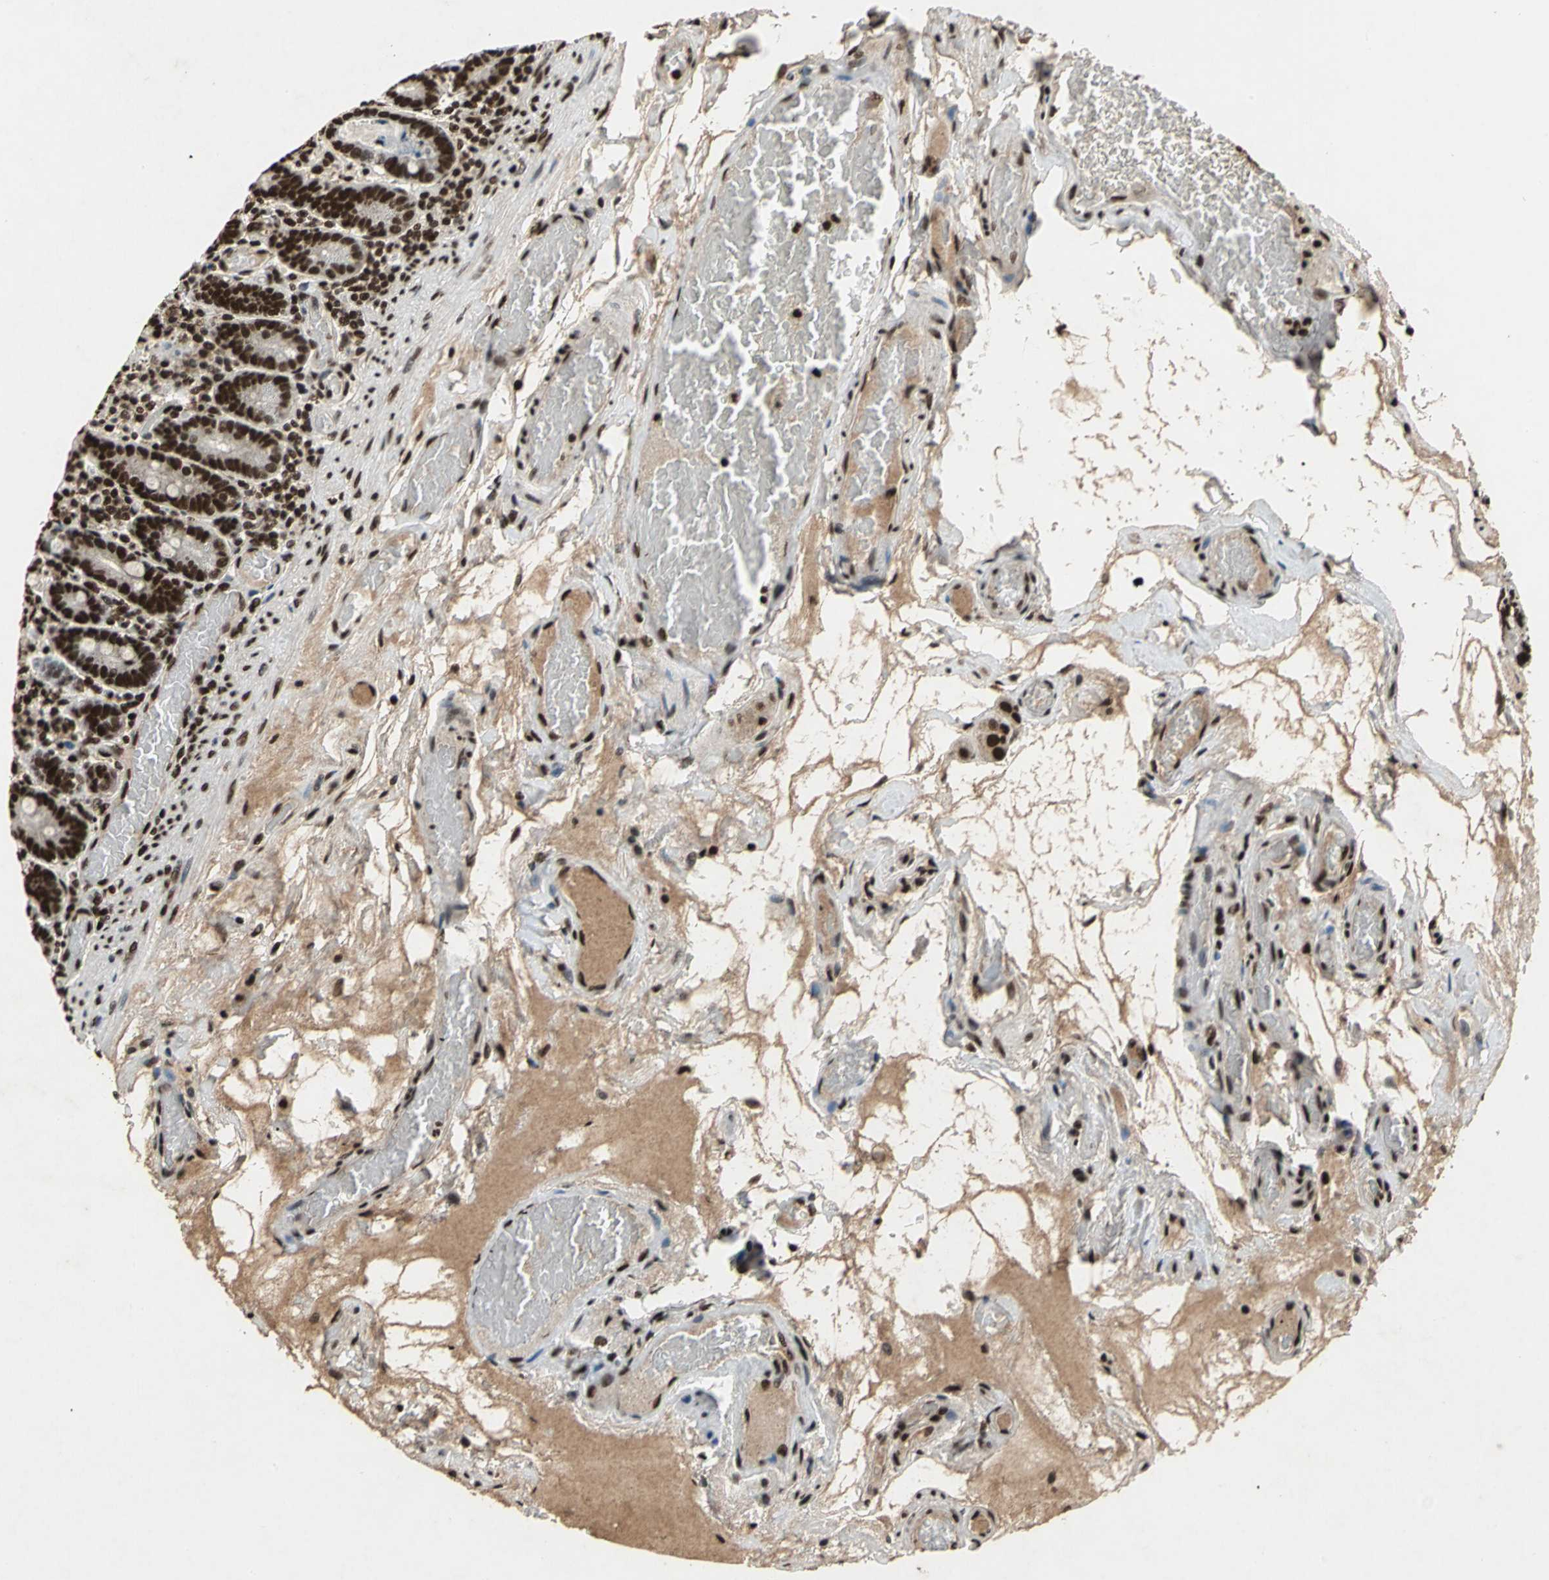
{"staining": {"intensity": "strong", "quantity": ">75%", "location": "nuclear"}, "tissue": "duodenum", "cell_type": "Glandular cells", "image_type": "normal", "snomed": [{"axis": "morphology", "description": "Normal tissue, NOS"}, {"axis": "topography", "description": "Duodenum"}], "caption": "A high amount of strong nuclear staining is seen in about >75% of glandular cells in unremarkable duodenum. The staining was performed using DAB to visualize the protein expression in brown, while the nuclei were stained in blue with hematoxylin (Magnification: 20x).", "gene": "MTA2", "patient": {"sex": "female", "age": 53}}